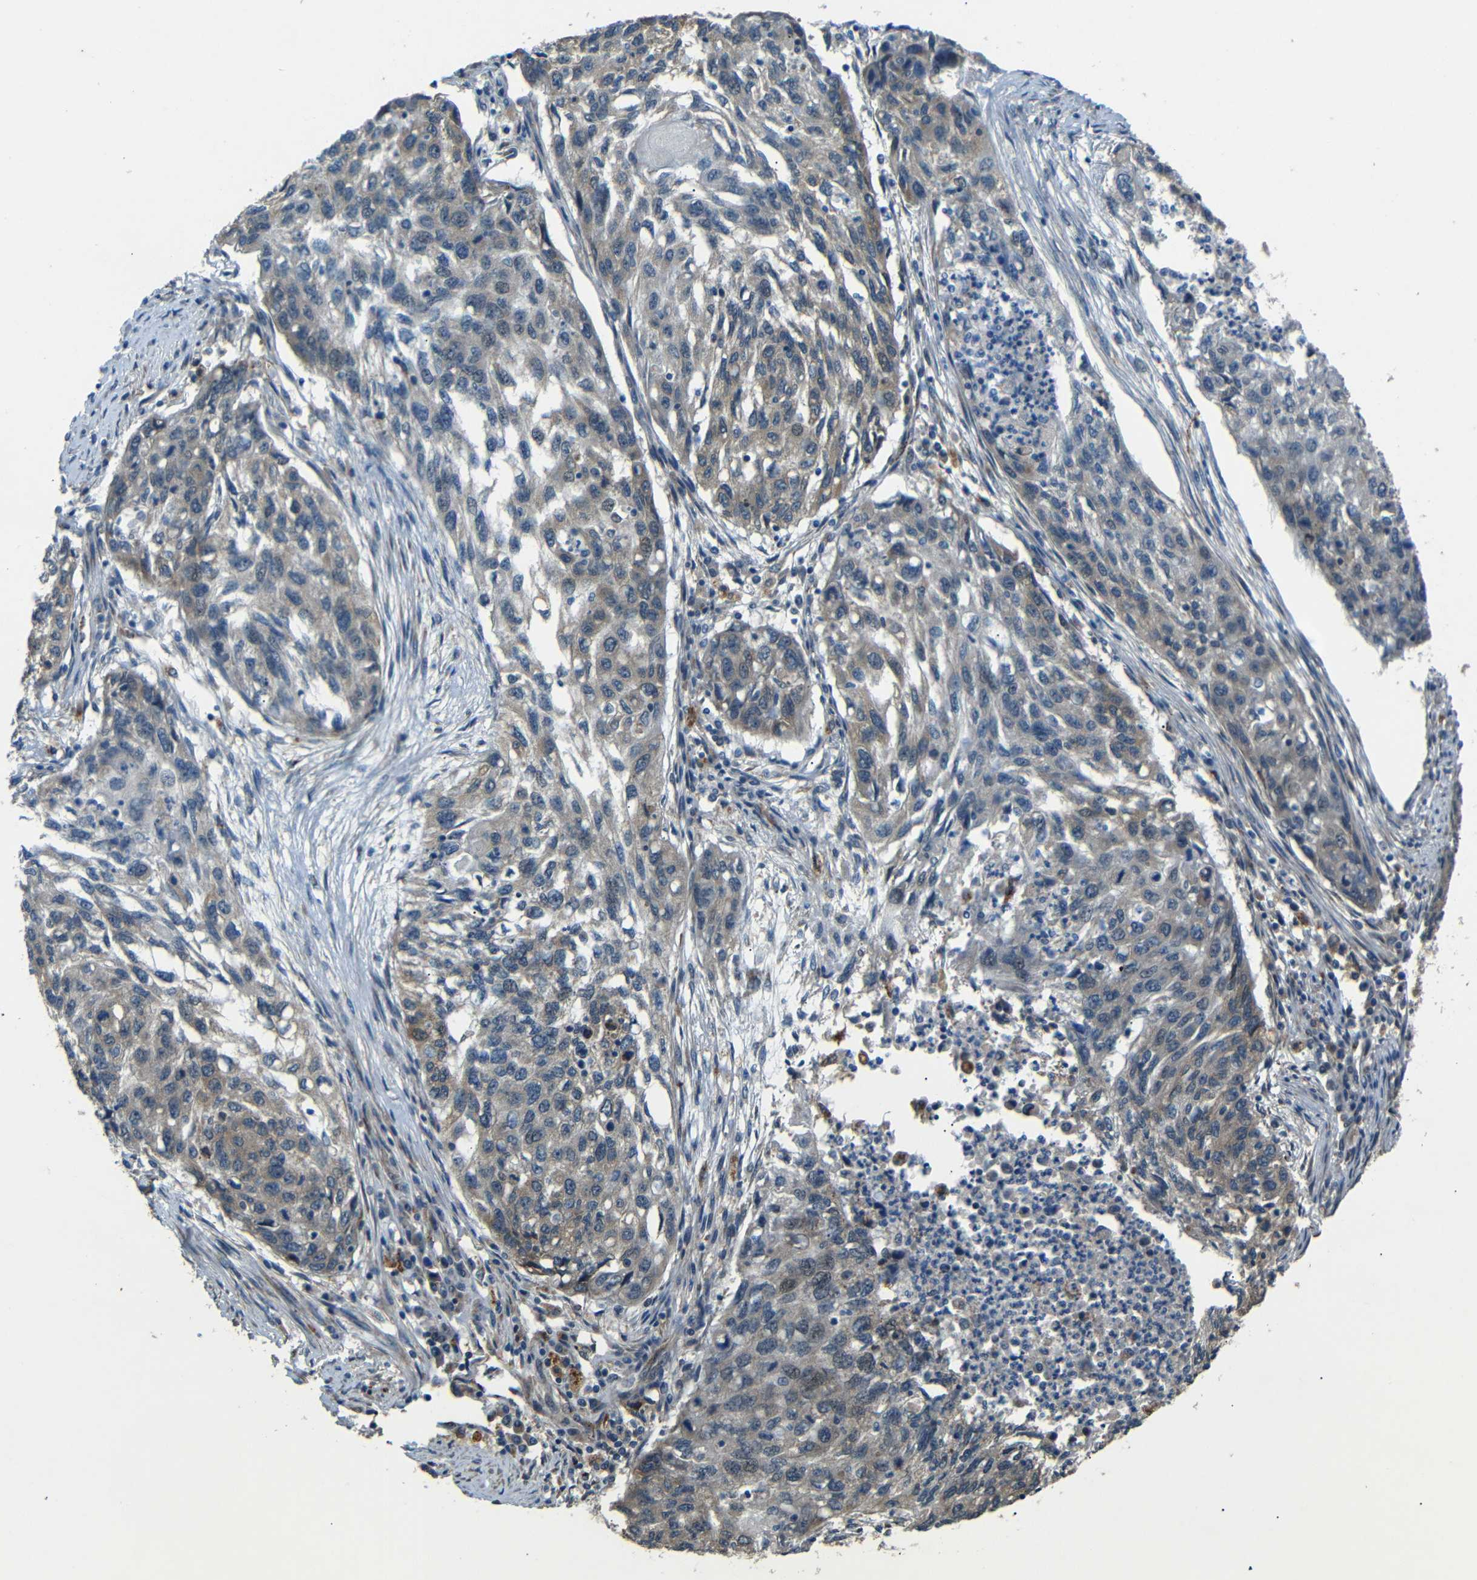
{"staining": {"intensity": "weak", "quantity": ">75%", "location": "cytoplasmic/membranous"}, "tissue": "lung cancer", "cell_type": "Tumor cells", "image_type": "cancer", "snomed": [{"axis": "morphology", "description": "Squamous cell carcinoma, NOS"}, {"axis": "topography", "description": "Lung"}], "caption": "This is a histology image of immunohistochemistry (IHC) staining of lung squamous cell carcinoma, which shows weak expression in the cytoplasmic/membranous of tumor cells.", "gene": "ATP7A", "patient": {"sex": "female", "age": 63}}